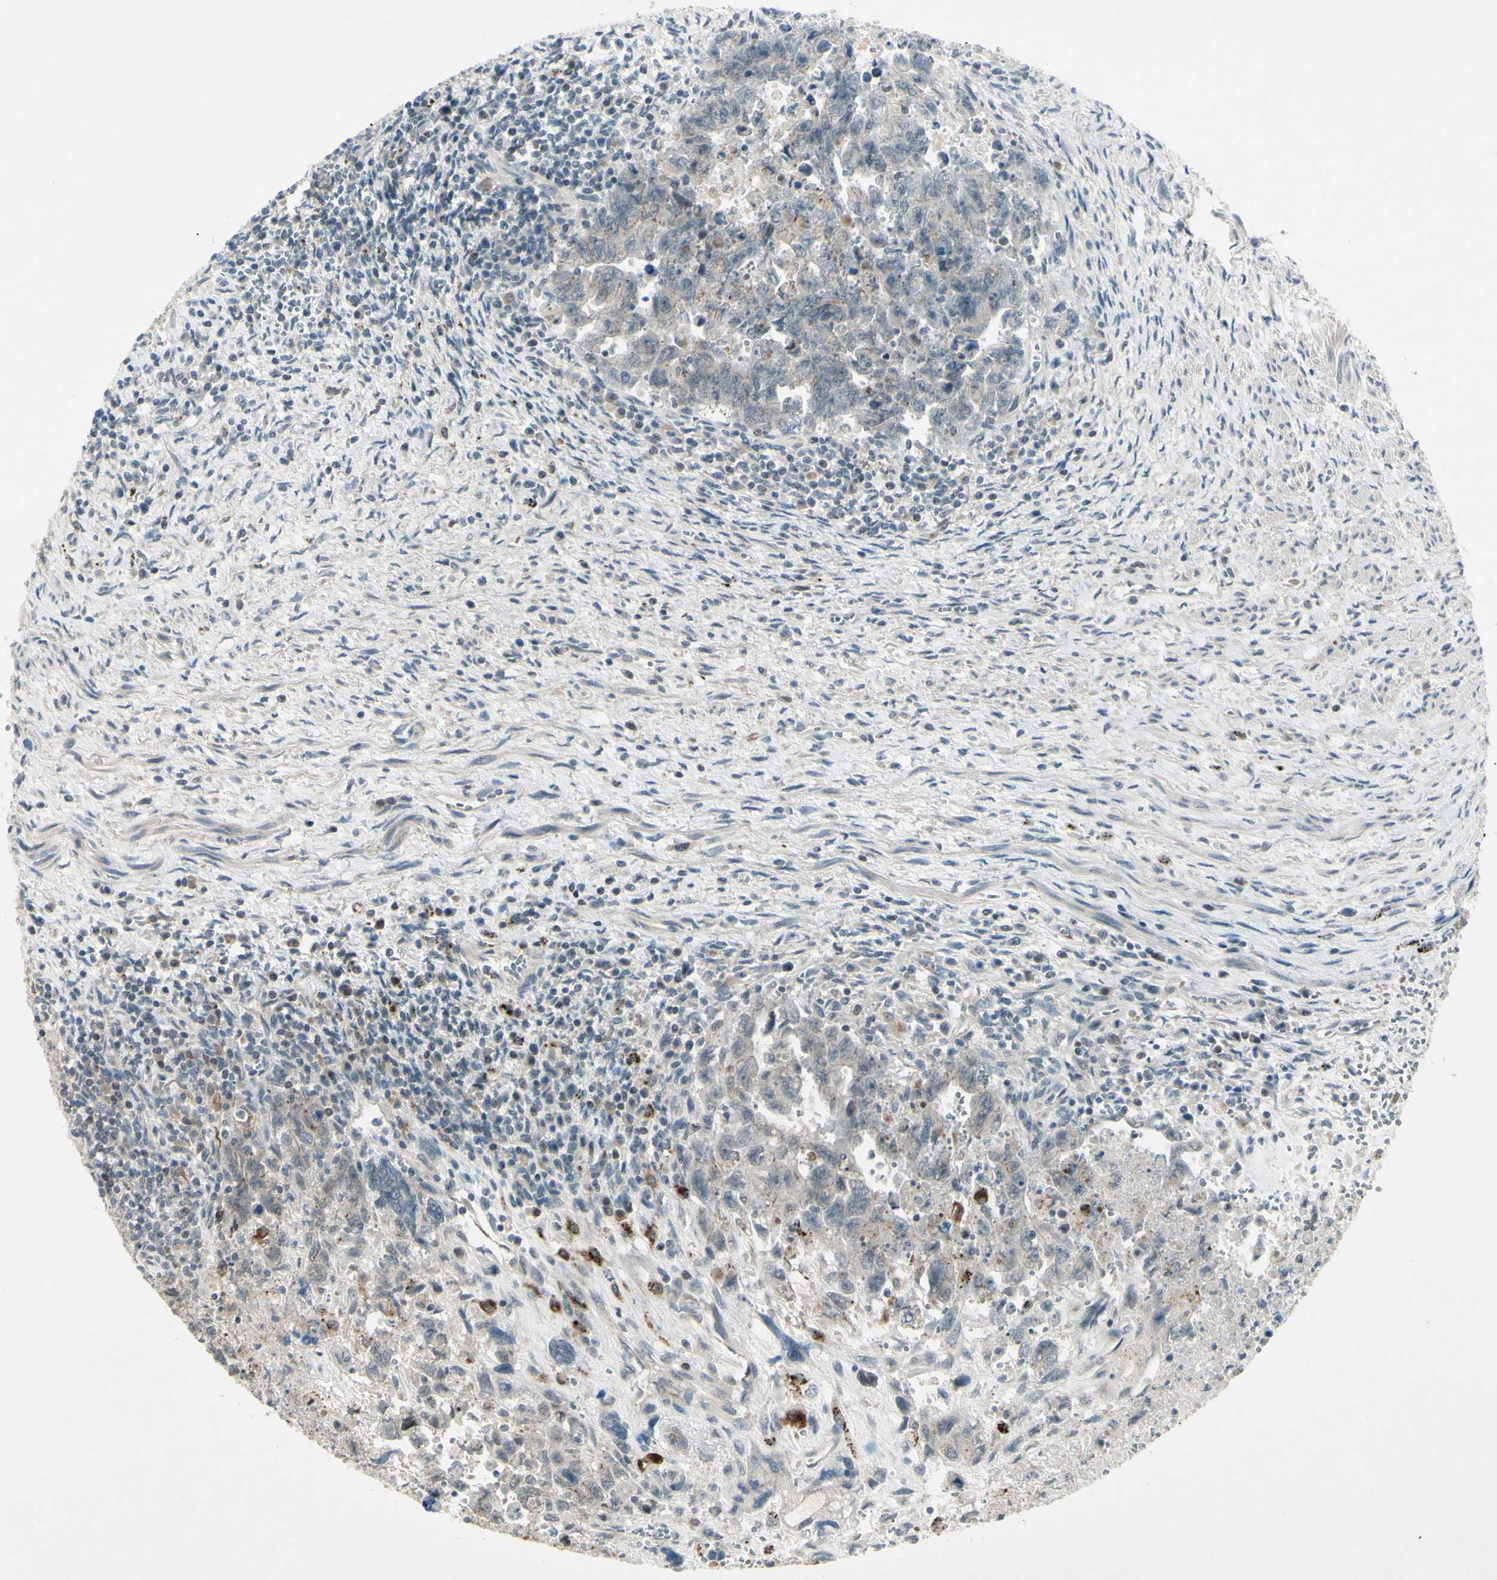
{"staining": {"intensity": "negative", "quantity": "none", "location": "none"}, "tissue": "testis cancer", "cell_type": "Tumor cells", "image_type": "cancer", "snomed": [{"axis": "morphology", "description": "Carcinoma, Embryonal, NOS"}, {"axis": "topography", "description": "Testis"}], "caption": "Protein analysis of testis cancer demonstrates no significant expression in tumor cells.", "gene": "FGFR2", "patient": {"sex": "male", "age": 28}}